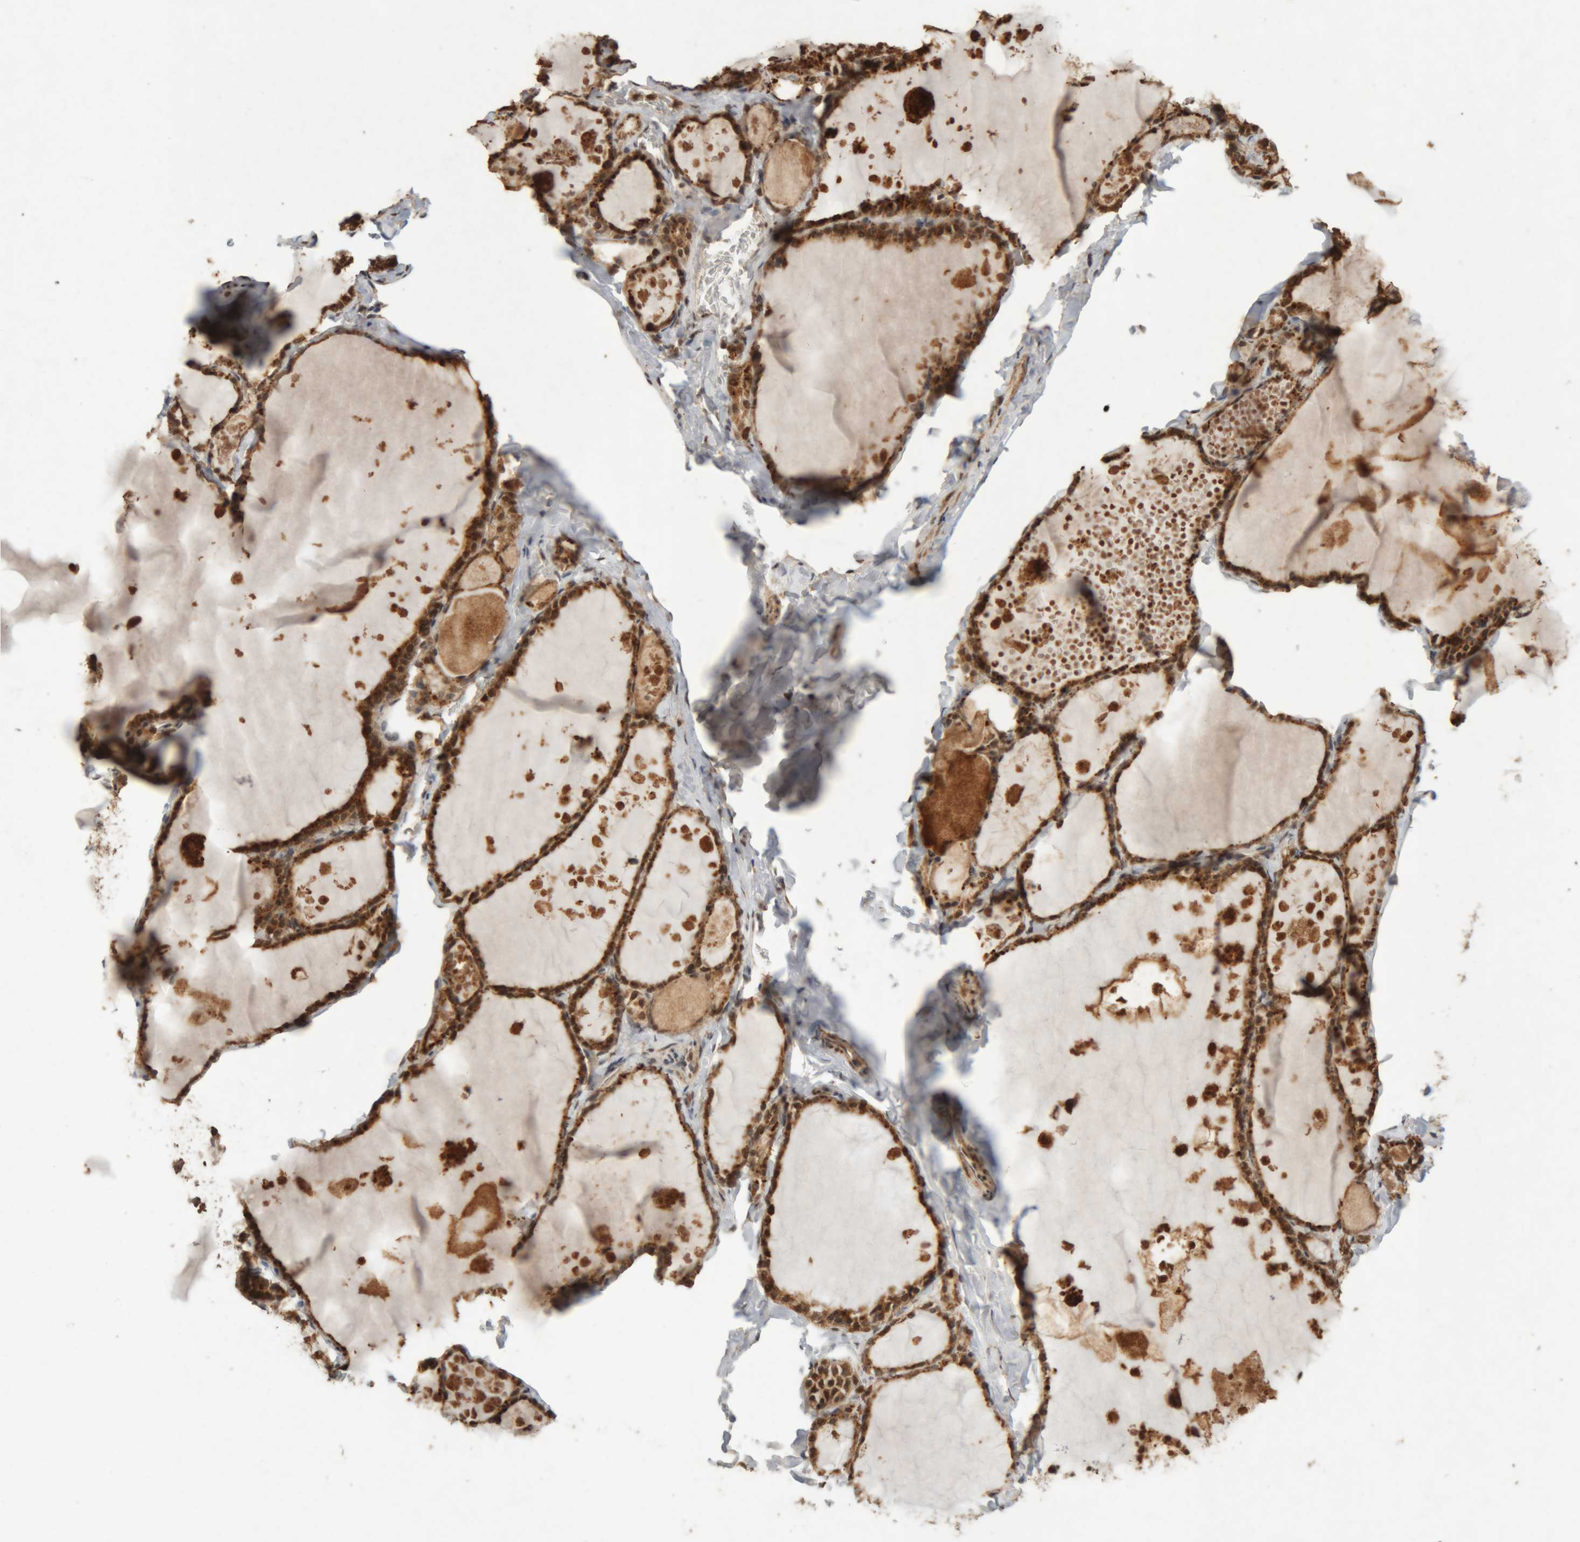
{"staining": {"intensity": "strong", "quantity": ">75%", "location": "cytoplasmic/membranous,nuclear"}, "tissue": "thyroid gland", "cell_type": "Glandular cells", "image_type": "normal", "snomed": [{"axis": "morphology", "description": "Normal tissue, NOS"}, {"axis": "topography", "description": "Thyroid gland"}], "caption": "Thyroid gland stained with DAB (3,3'-diaminobenzidine) immunohistochemistry shows high levels of strong cytoplasmic/membranous,nuclear staining in approximately >75% of glandular cells. (Stains: DAB (3,3'-diaminobenzidine) in brown, nuclei in blue, Microscopy: brightfield microscopy at high magnification).", "gene": "KEAP1", "patient": {"sex": "male", "age": 56}}